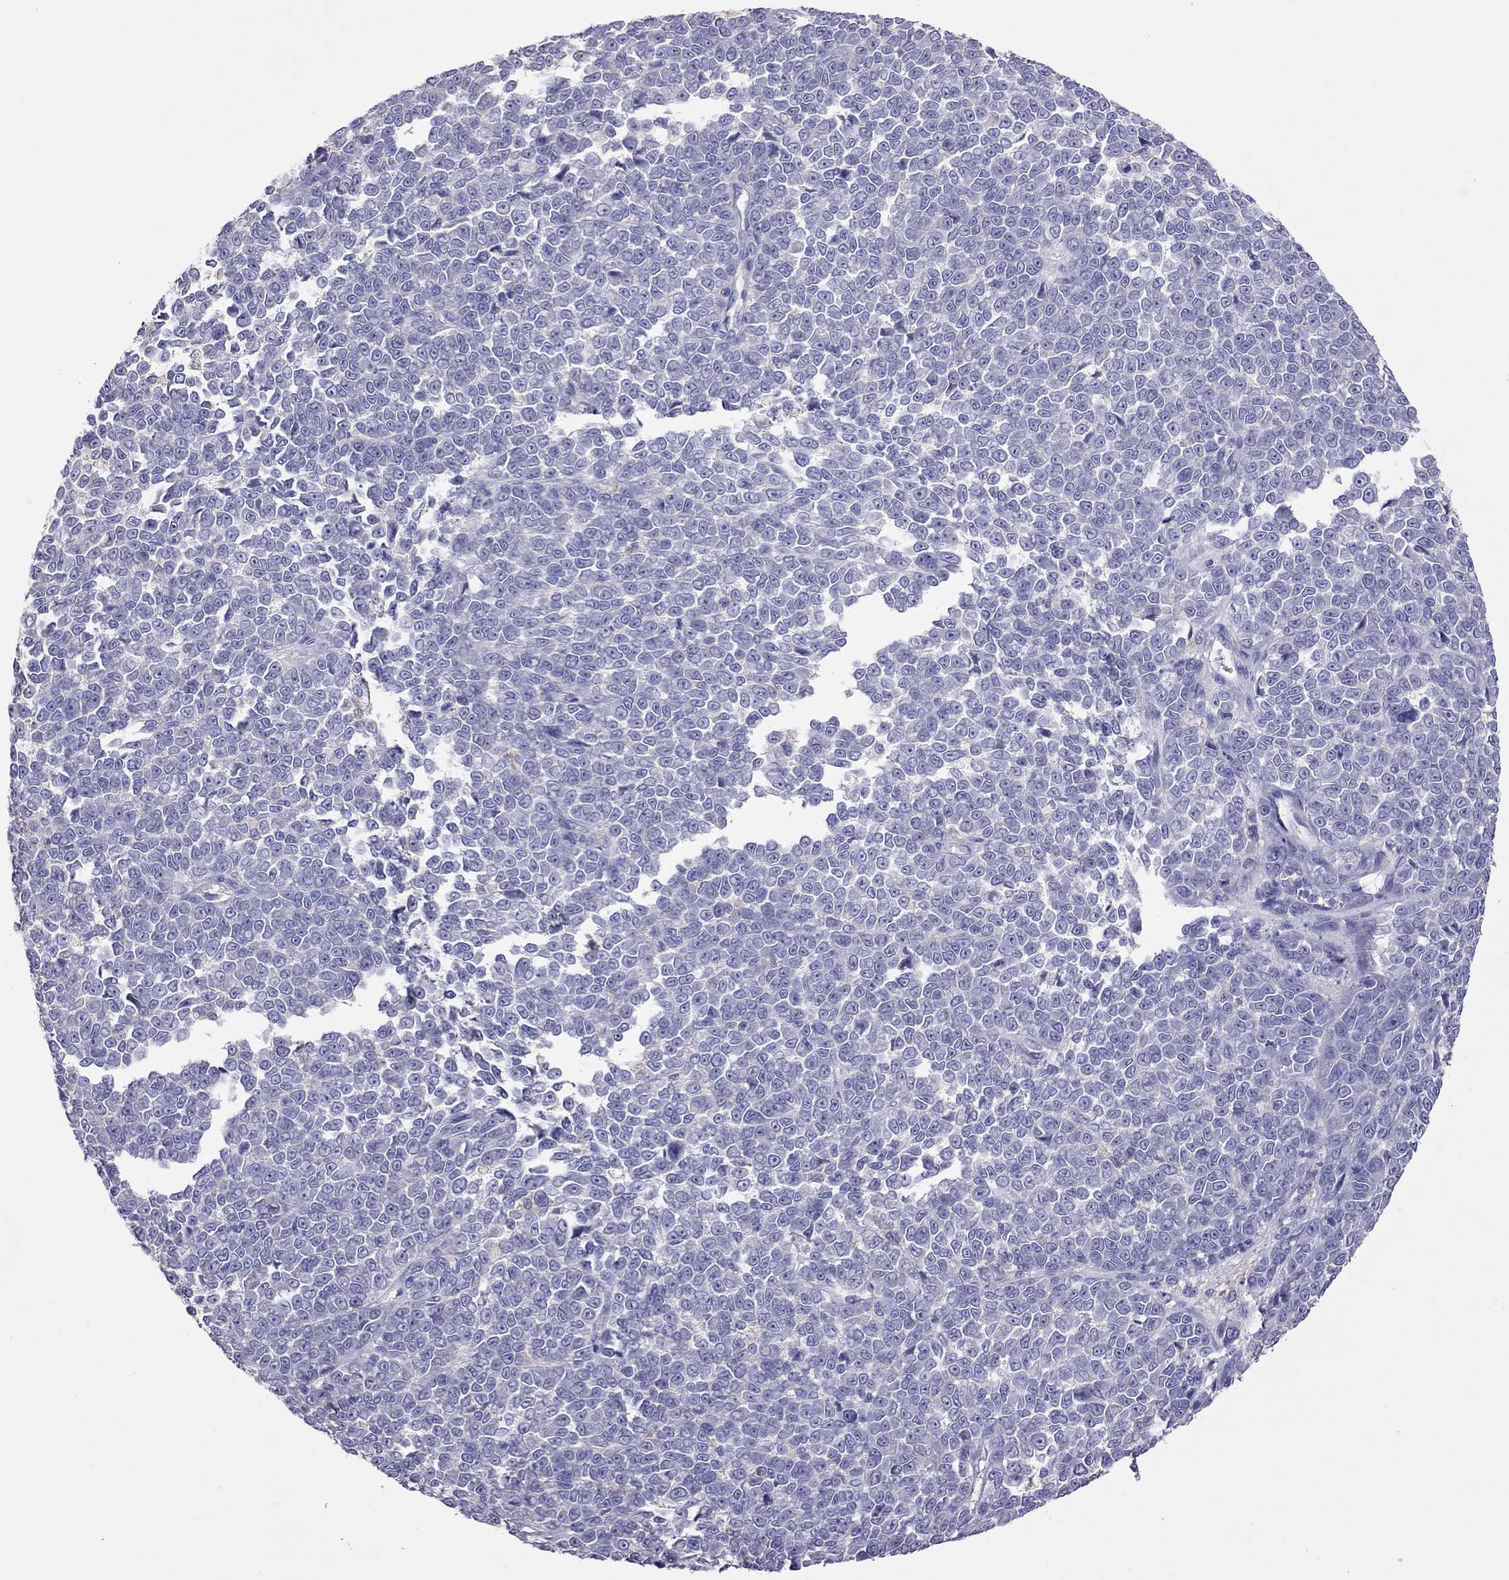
{"staining": {"intensity": "negative", "quantity": "none", "location": "none"}, "tissue": "melanoma", "cell_type": "Tumor cells", "image_type": "cancer", "snomed": [{"axis": "morphology", "description": "Malignant melanoma, NOS"}, {"axis": "topography", "description": "Skin"}], "caption": "High magnification brightfield microscopy of melanoma stained with DAB (3,3'-diaminobenzidine) (brown) and counterstained with hematoxylin (blue): tumor cells show no significant positivity.", "gene": "TEX22", "patient": {"sex": "female", "age": 95}}